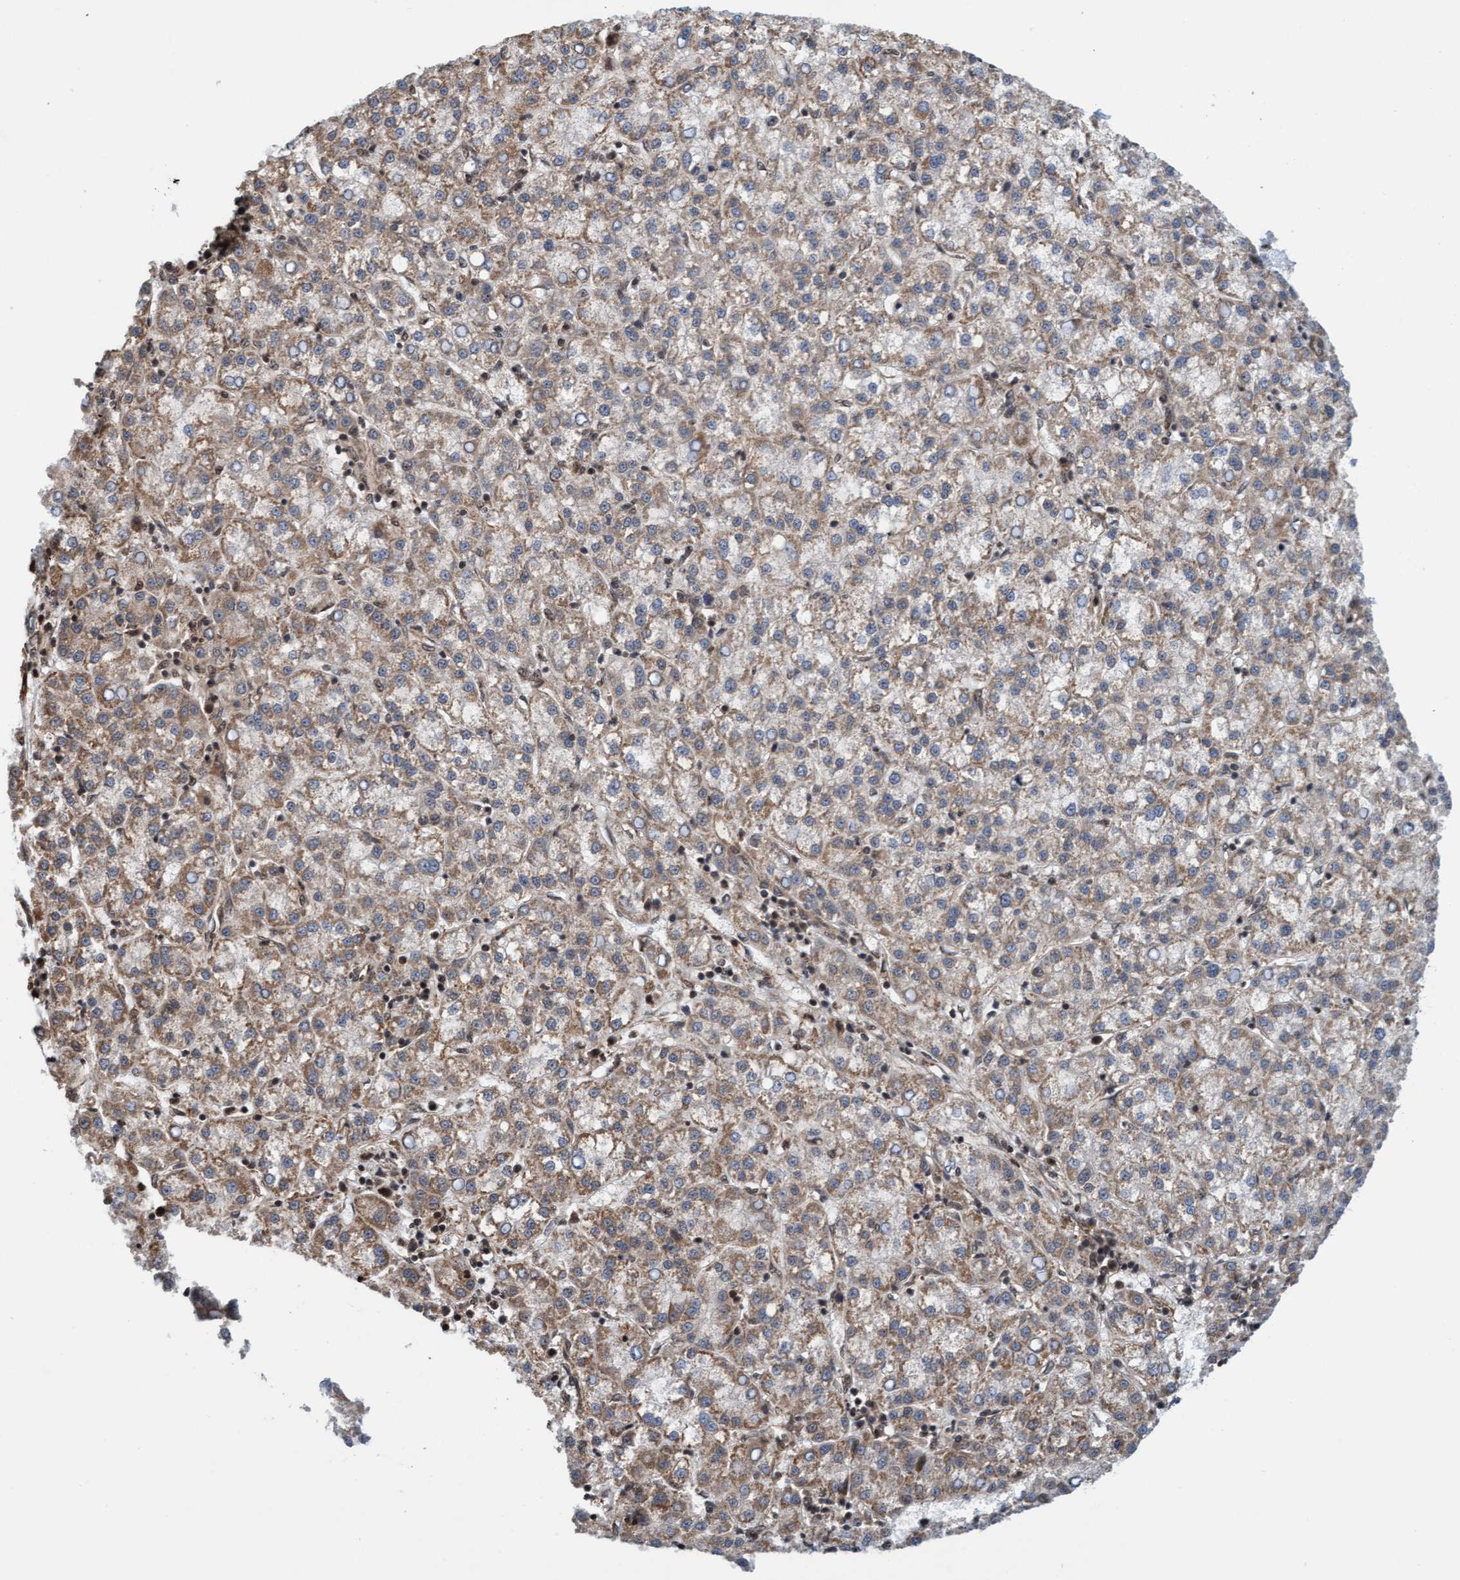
{"staining": {"intensity": "weak", "quantity": "25%-75%", "location": "cytoplasmic/membranous"}, "tissue": "liver cancer", "cell_type": "Tumor cells", "image_type": "cancer", "snomed": [{"axis": "morphology", "description": "Carcinoma, Hepatocellular, NOS"}, {"axis": "topography", "description": "Liver"}], "caption": "Protein expression analysis of human liver hepatocellular carcinoma reveals weak cytoplasmic/membranous expression in approximately 25%-75% of tumor cells.", "gene": "STXBP4", "patient": {"sex": "female", "age": 58}}